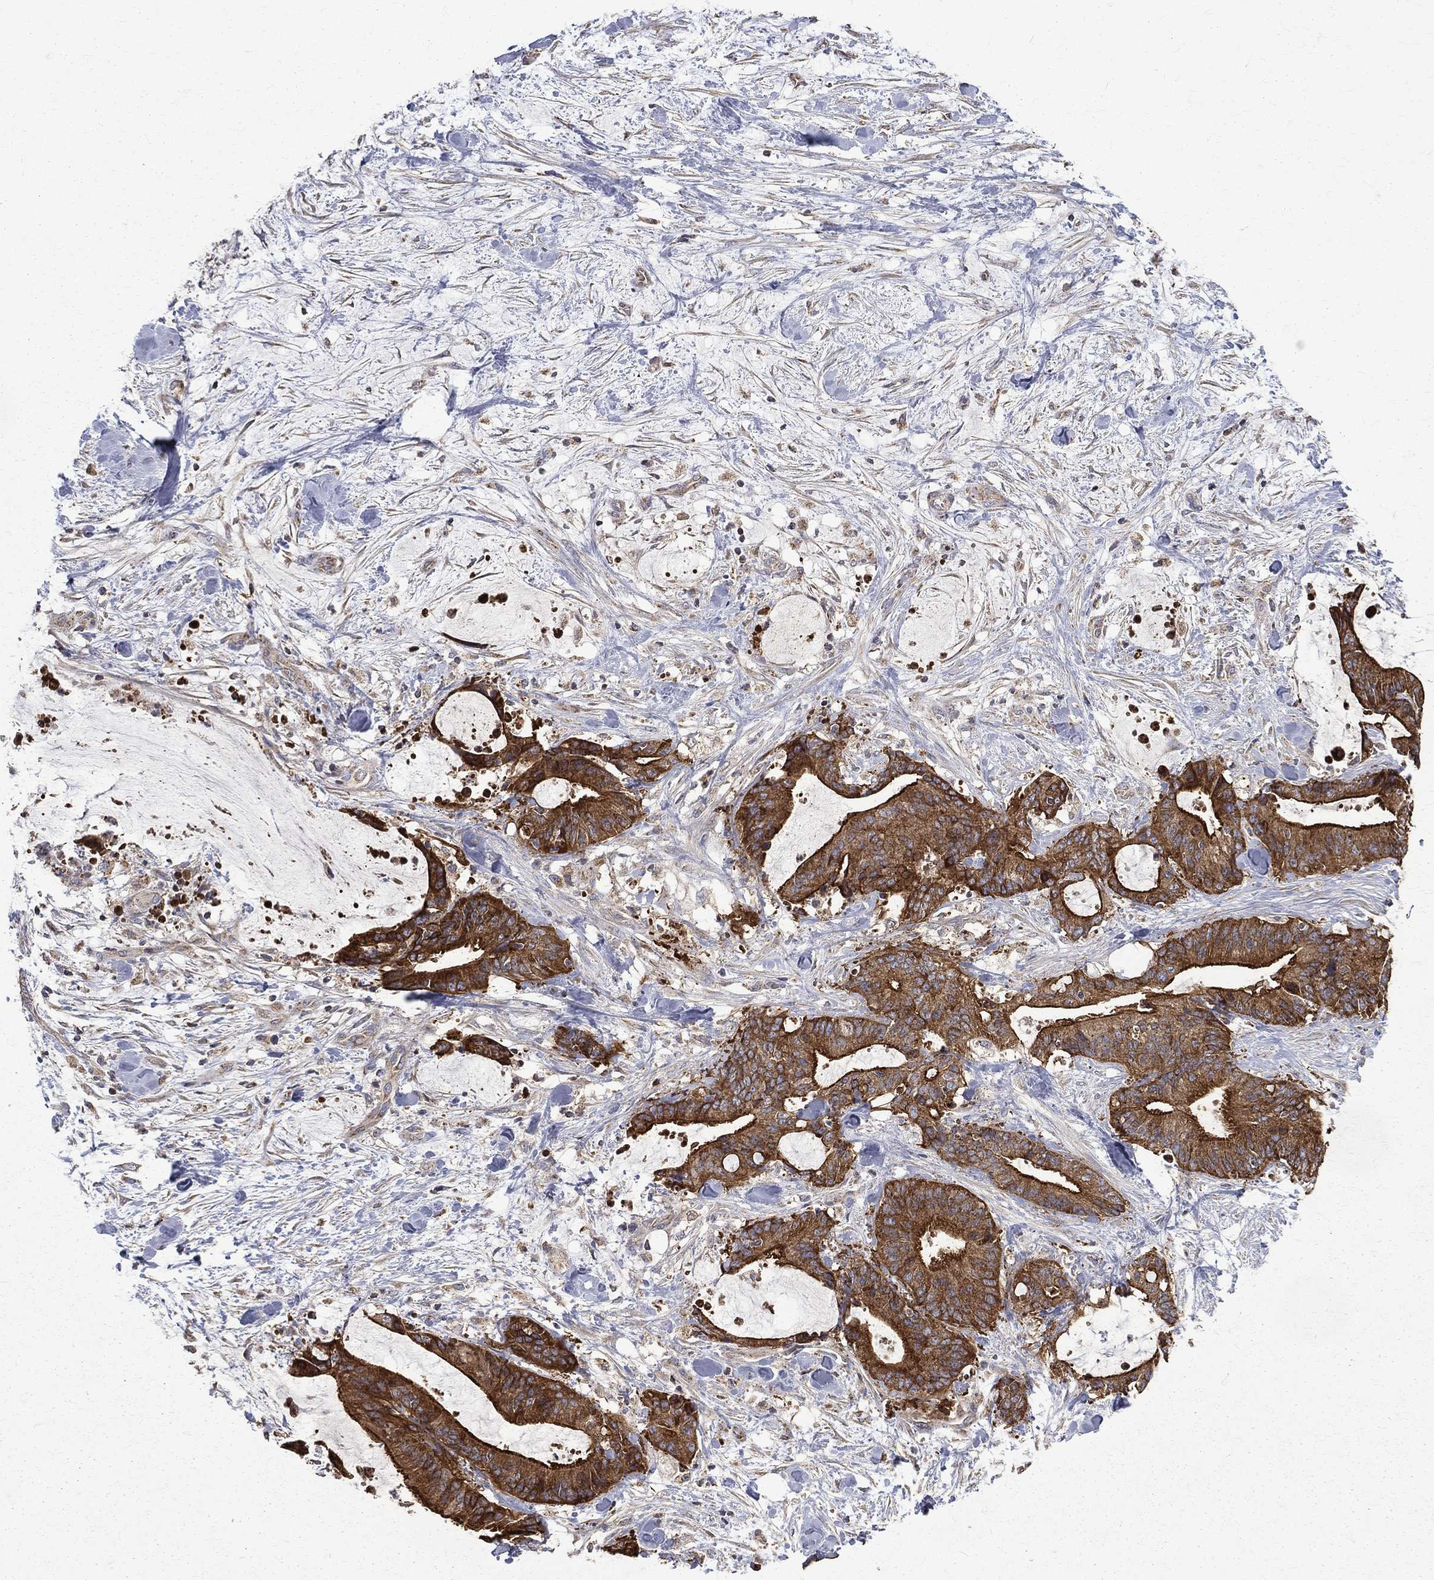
{"staining": {"intensity": "strong", "quantity": ">75%", "location": "cytoplasmic/membranous"}, "tissue": "liver cancer", "cell_type": "Tumor cells", "image_type": "cancer", "snomed": [{"axis": "morphology", "description": "Cholangiocarcinoma"}, {"axis": "topography", "description": "Liver"}], "caption": "Tumor cells display high levels of strong cytoplasmic/membranous staining in approximately >75% of cells in liver cancer. Immunohistochemistry stains the protein in brown and the nuclei are stained blue.", "gene": "RPGR", "patient": {"sex": "female", "age": 73}}